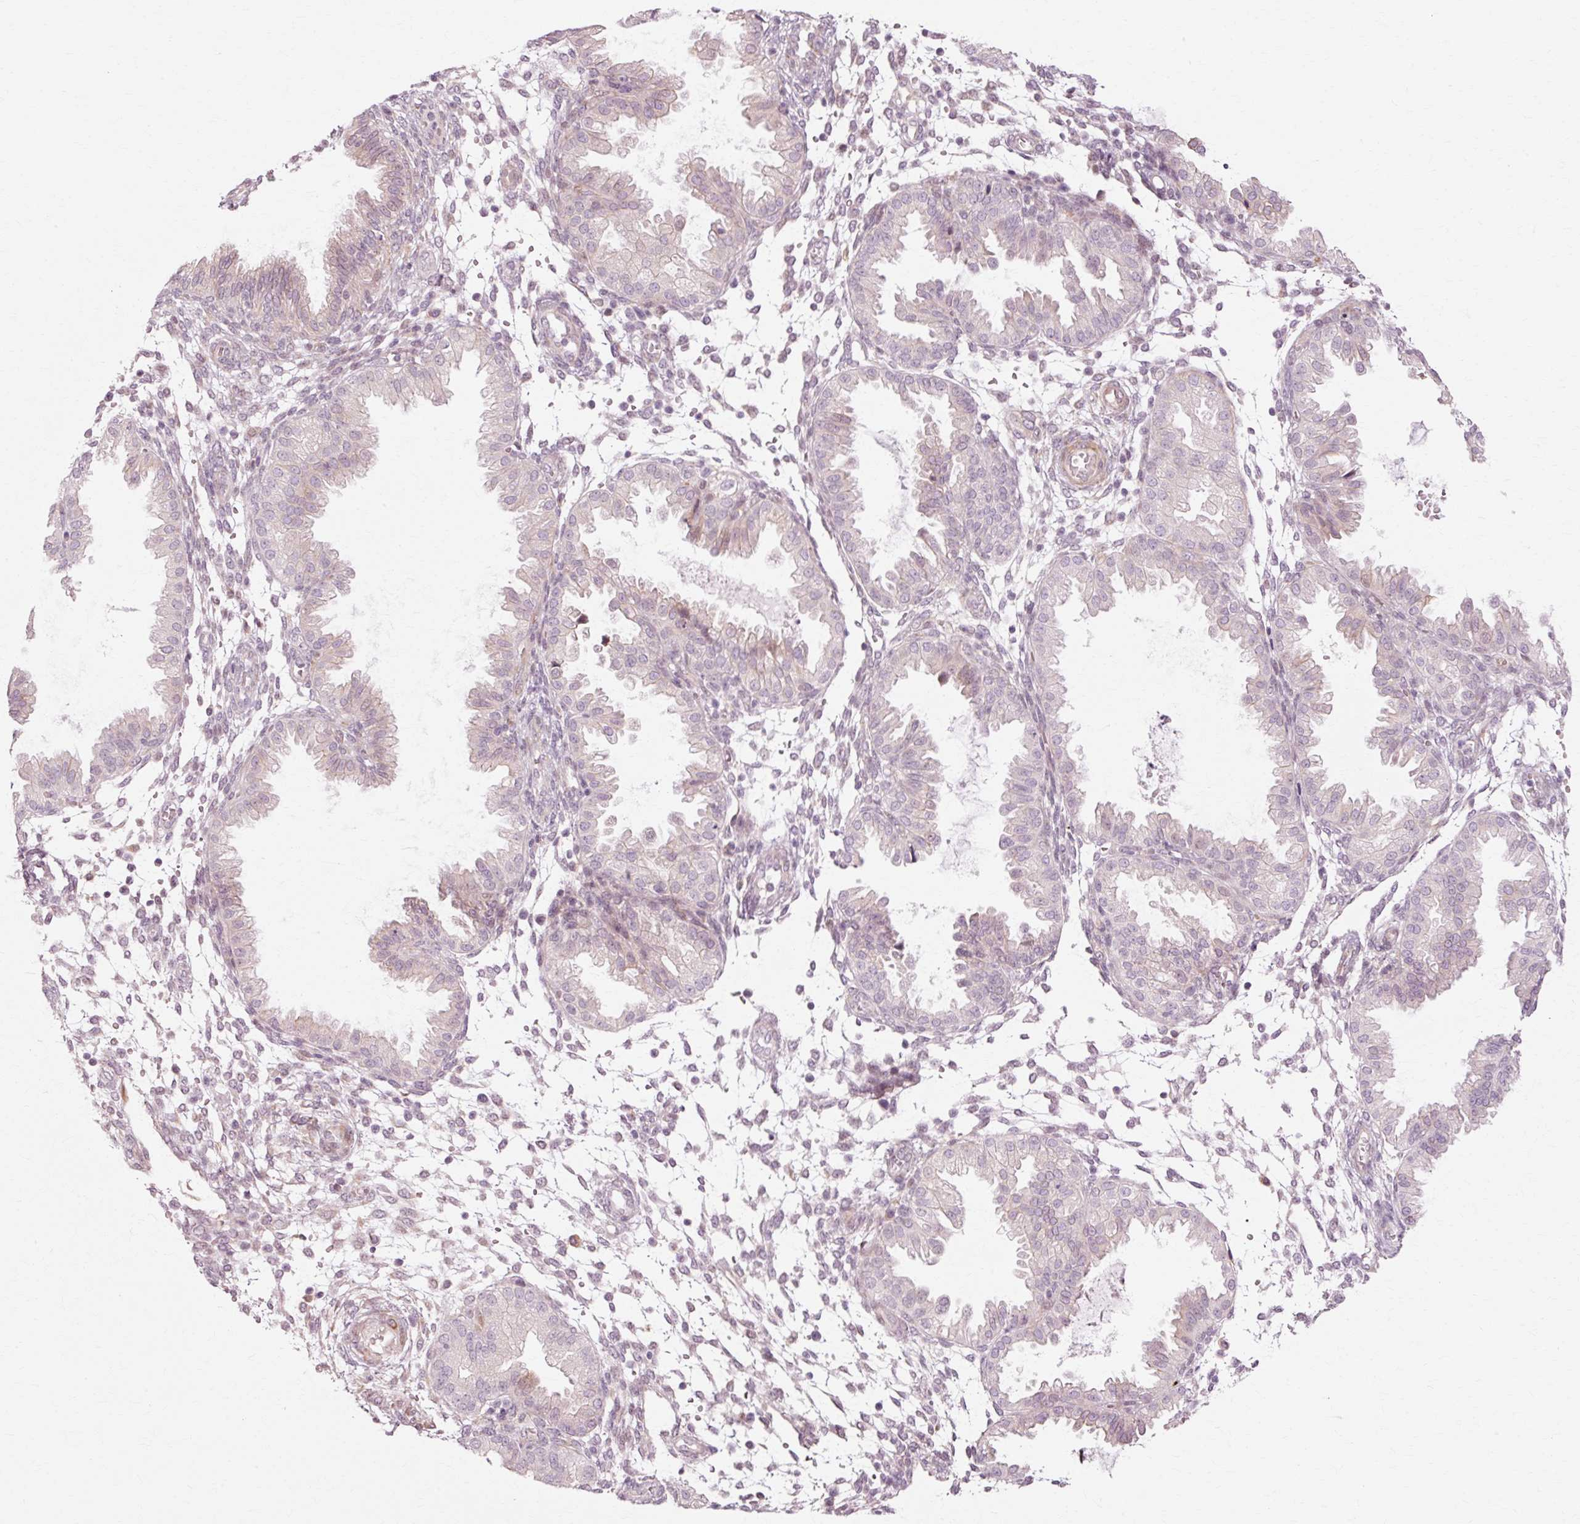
{"staining": {"intensity": "negative", "quantity": "none", "location": "none"}, "tissue": "endometrium", "cell_type": "Cells in endometrial stroma", "image_type": "normal", "snomed": [{"axis": "morphology", "description": "Normal tissue, NOS"}, {"axis": "topography", "description": "Endometrium"}], "caption": "This is an IHC photomicrograph of benign human endometrium. There is no expression in cells in endometrial stroma.", "gene": "RANBP2", "patient": {"sex": "female", "age": 33}}